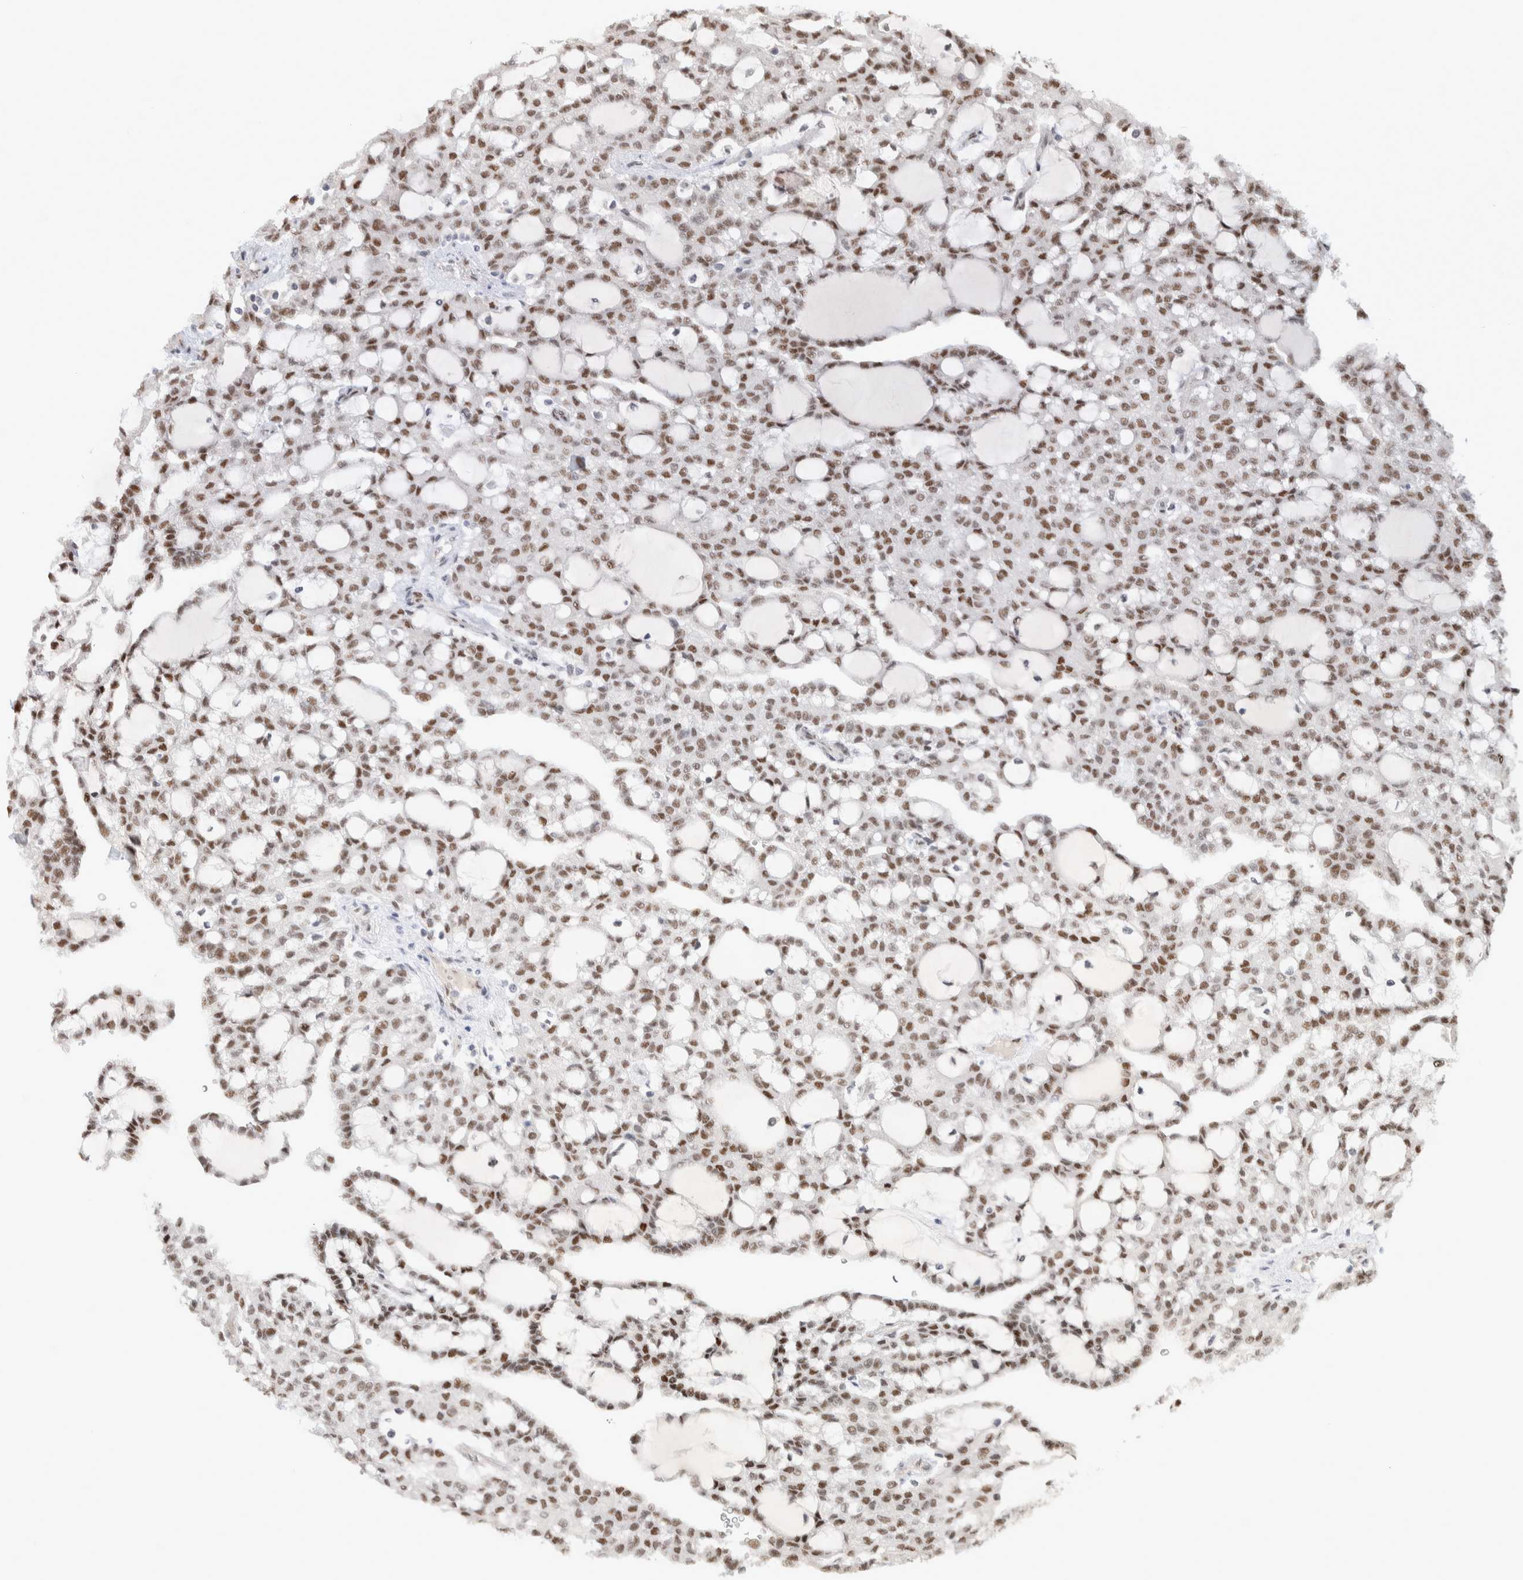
{"staining": {"intensity": "moderate", "quantity": ">75%", "location": "nuclear"}, "tissue": "renal cancer", "cell_type": "Tumor cells", "image_type": "cancer", "snomed": [{"axis": "morphology", "description": "Adenocarcinoma, NOS"}, {"axis": "topography", "description": "Kidney"}], "caption": "Protein expression by immunohistochemistry shows moderate nuclear staining in about >75% of tumor cells in renal cancer (adenocarcinoma).", "gene": "PUS7", "patient": {"sex": "male", "age": 63}}